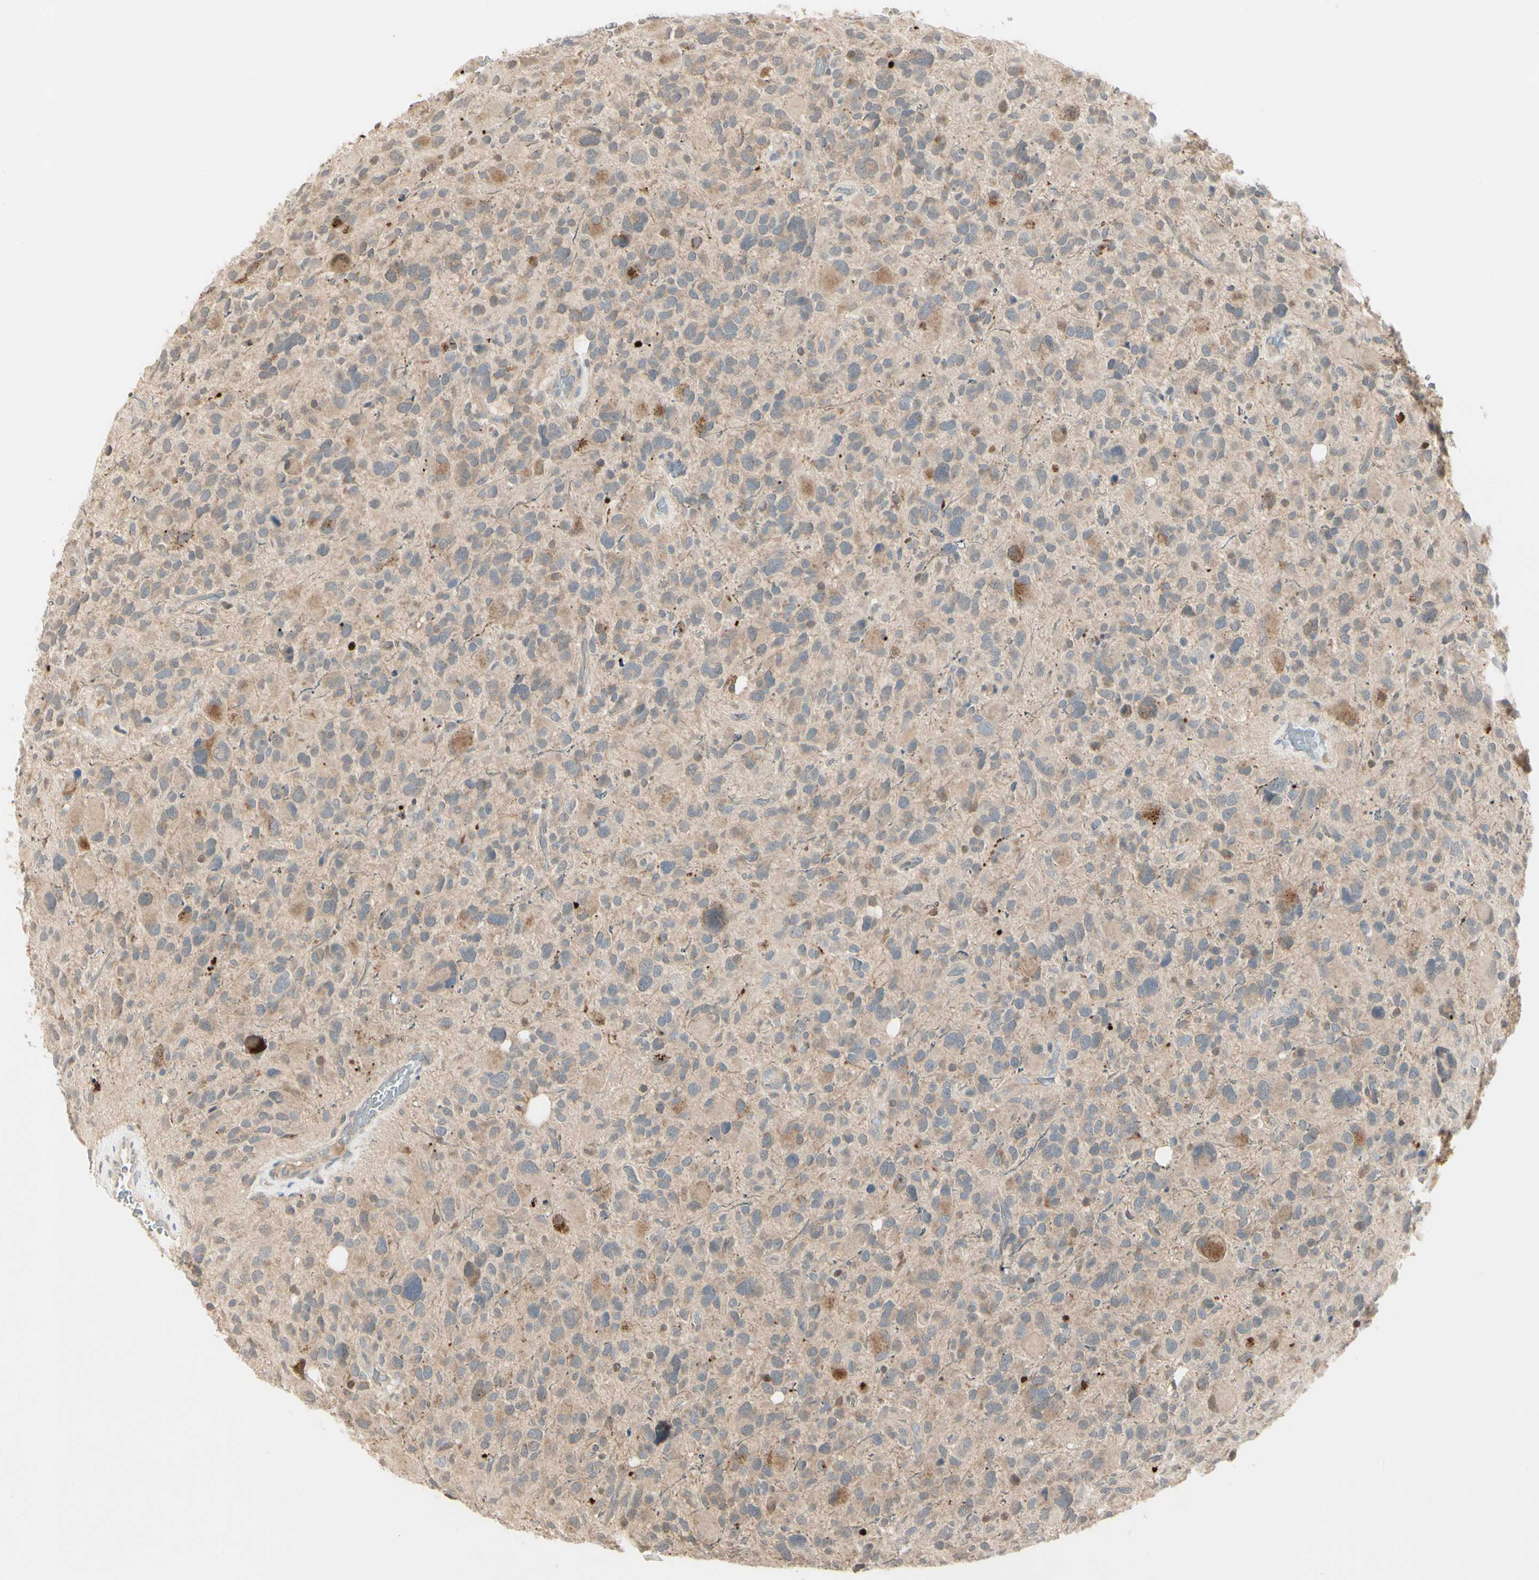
{"staining": {"intensity": "weak", "quantity": ">75%", "location": "cytoplasmic/membranous"}, "tissue": "glioma", "cell_type": "Tumor cells", "image_type": "cancer", "snomed": [{"axis": "morphology", "description": "Glioma, malignant, High grade"}, {"axis": "topography", "description": "Brain"}], "caption": "Immunohistochemistry (DAB) staining of human high-grade glioma (malignant) demonstrates weak cytoplasmic/membranous protein expression in about >75% of tumor cells.", "gene": "EVC", "patient": {"sex": "male", "age": 48}}